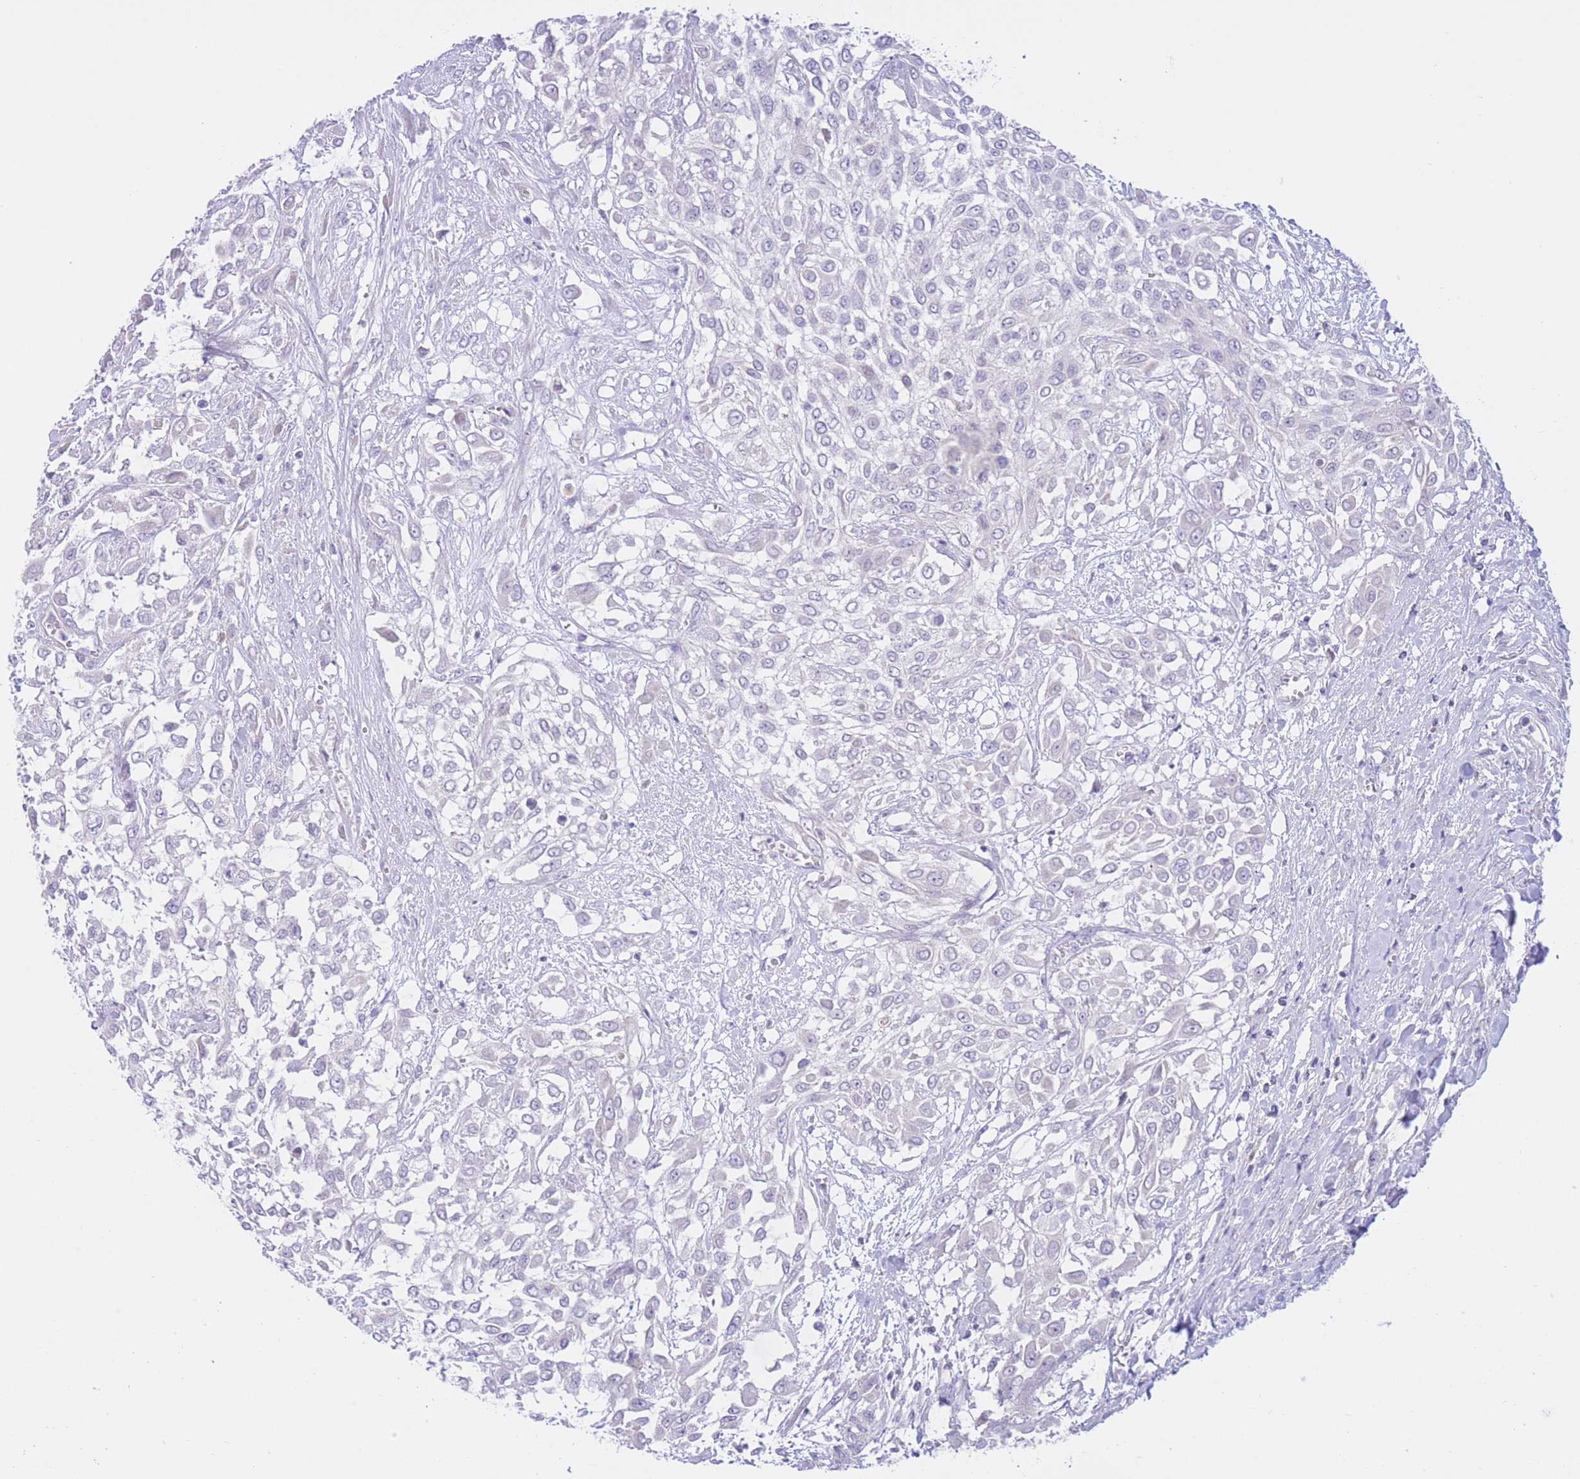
{"staining": {"intensity": "negative", "quantity": "none", "location": "none"}, "tissue": "urothelial cancer", "cell_type": "Tumor cells", "image_type": "cancer", "snomed": [{"axis": "morphology", "description": "Urothelial carcinoma, High grade"}, {"axis": "topography", "description": "Urinary bladder"}], "caption": "Immunohistochemical staining of human urothelial carcinoma (high-grade) reveals no significant positivity in tumor cells.", "gene": "RPL39L", "patient": {"sex": "male", "age": 57}}